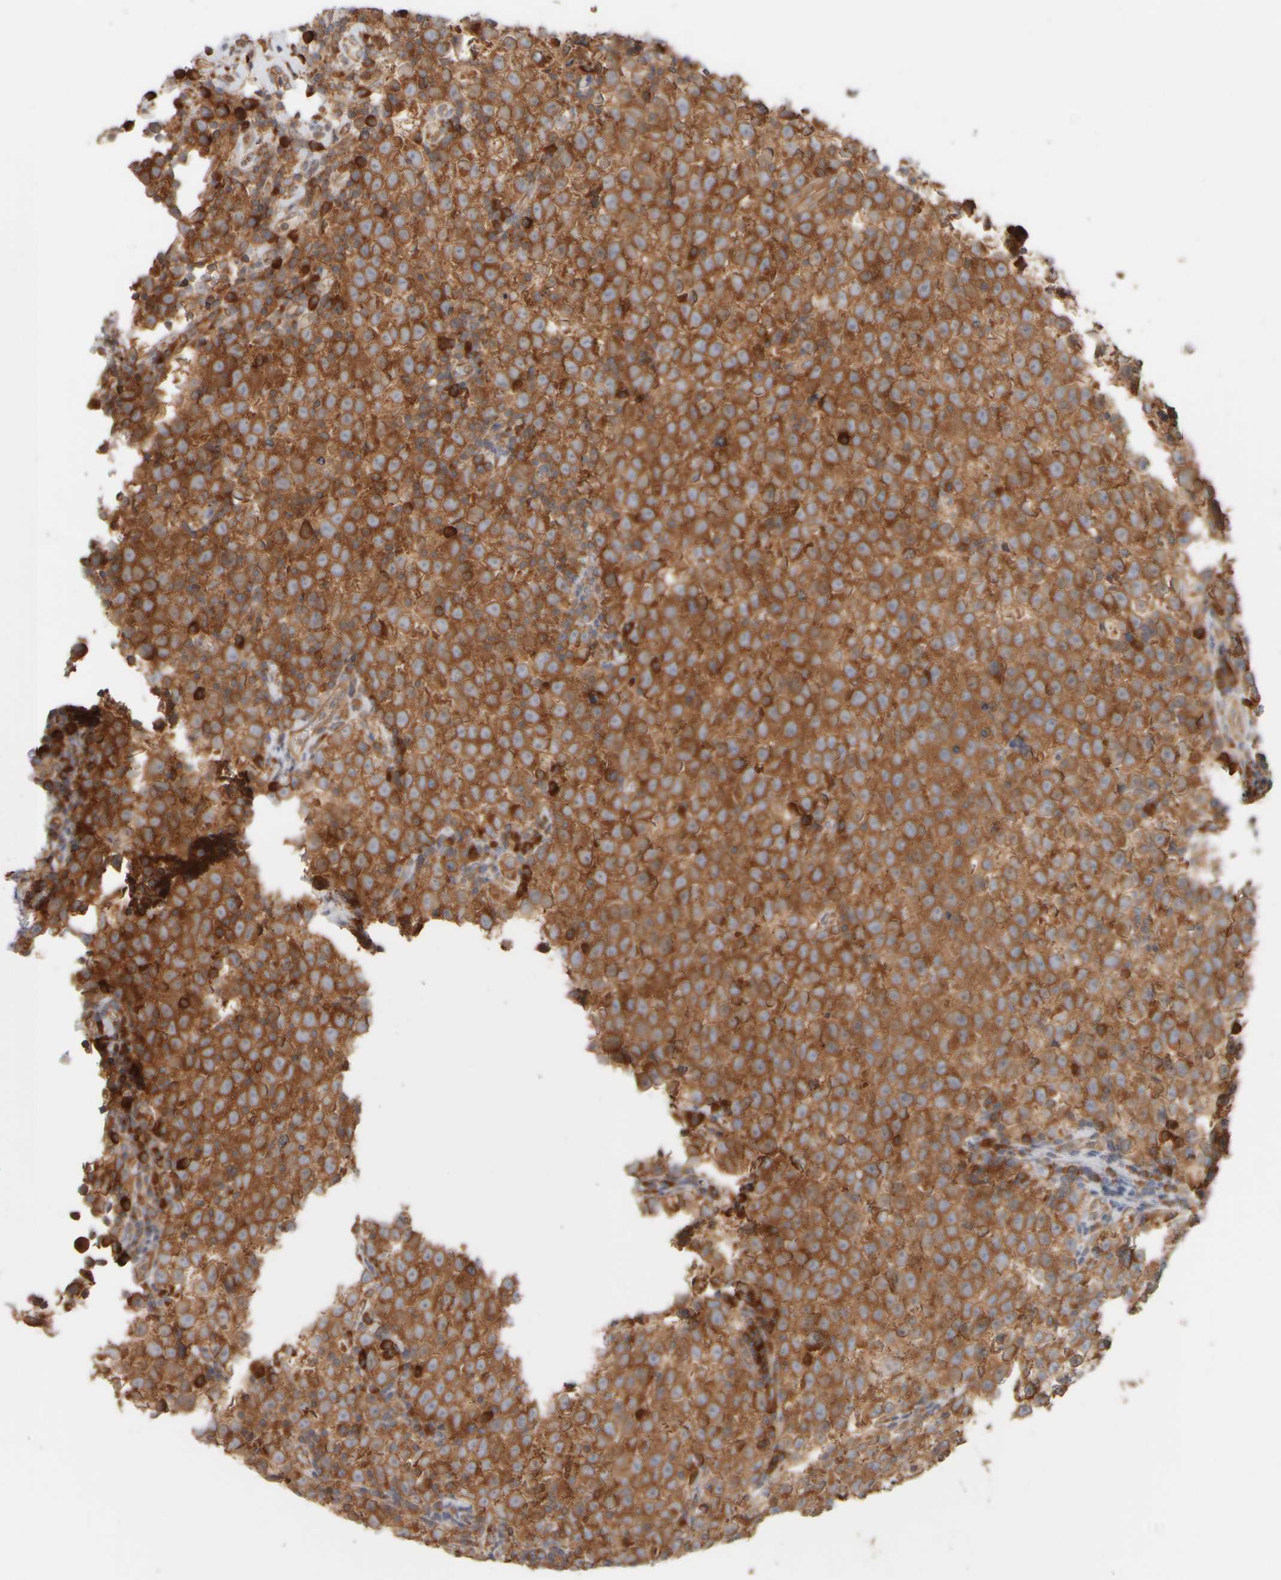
{"staining": {"intensity": "strong", "quantity": ">75%", "location": "cytoplasmic/membranous"}, "tissue": "testis cancer", "cell_type": "Tumor cells", "image_type": "cancer", "snomed": [{"axis": "morphology", "description": "Normal tissue, NOS"}, {"axis": "morphology", "description": "Seminoma, NOS"}, {"axis": "topography", "description": "Testis"}], "caption": "A micrograph of testis seminoma stained for a protein reveals strong cytoplasmic/membranous brown staining in tumor cells.", "gene": "EIF2B3", "patient": {"sex": "male", "age": 43}}